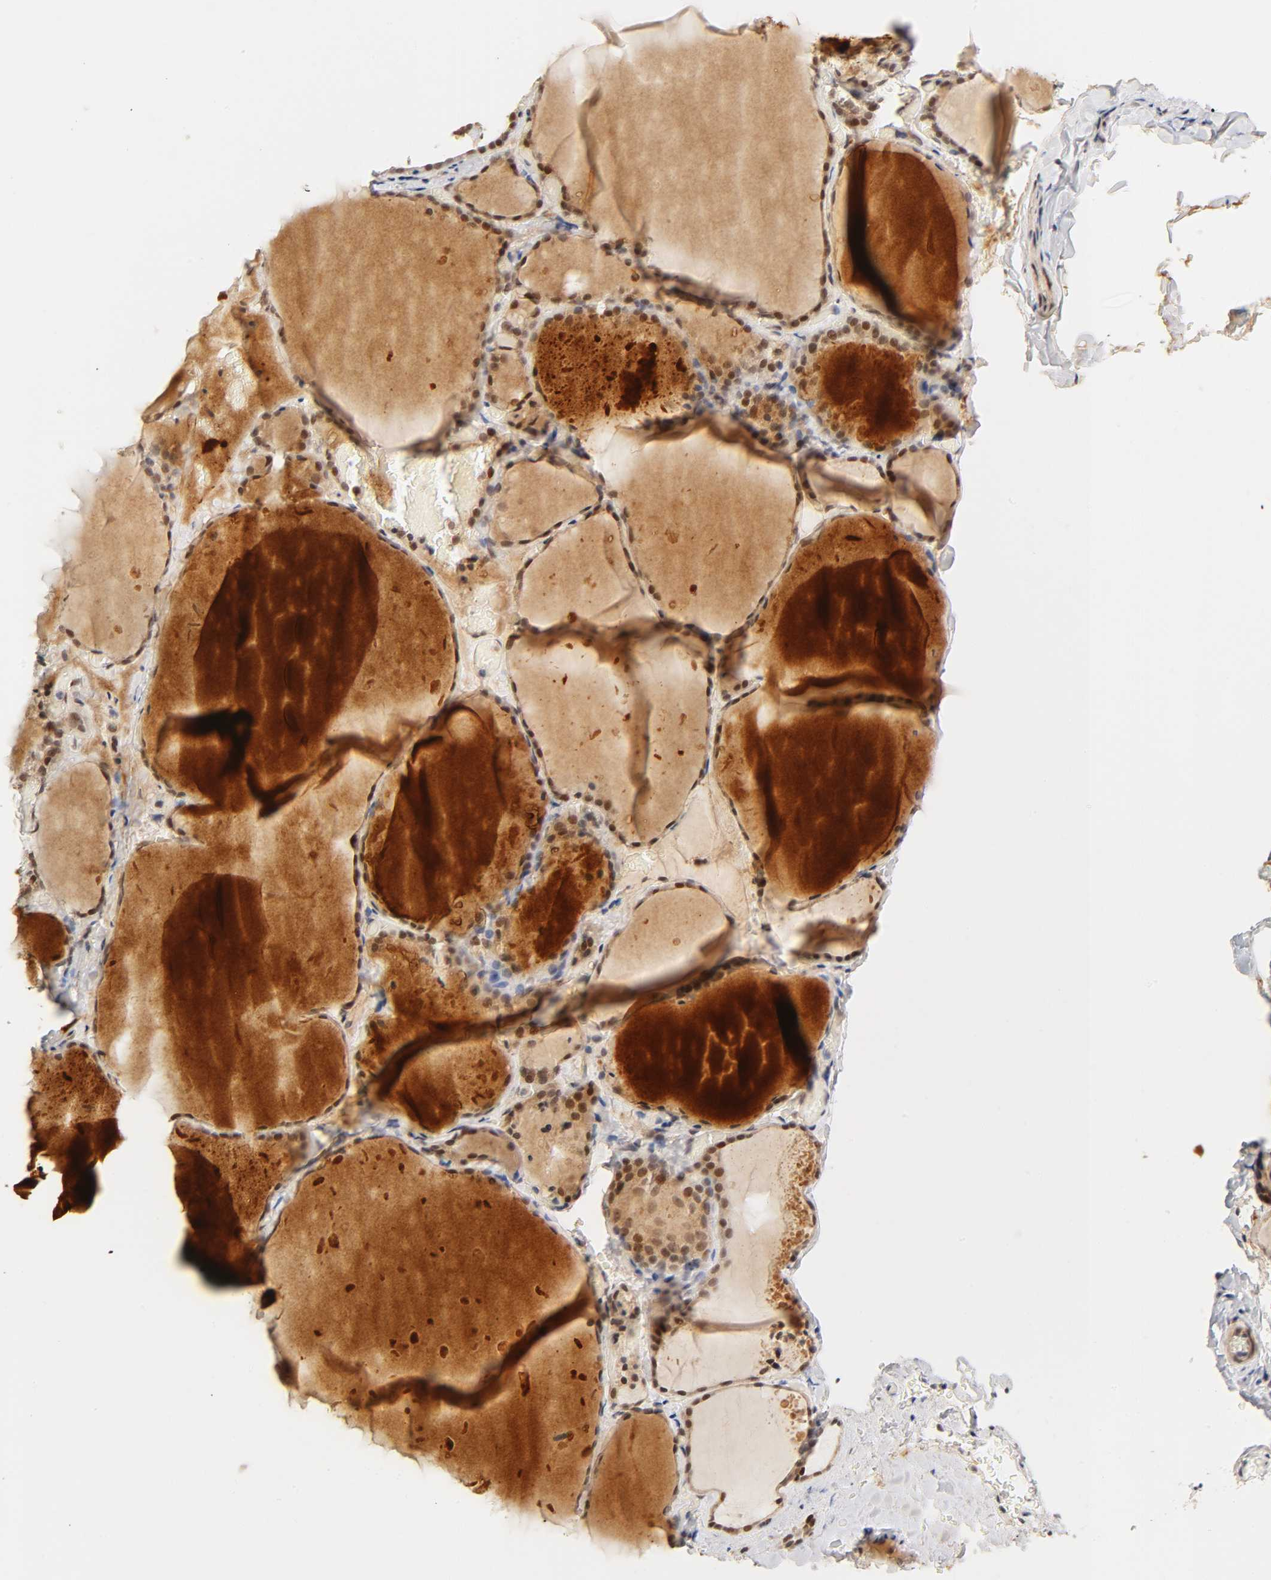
{"staining": {"intensity": "strong", "quantity": ">75%", "location": "cytoplasmic/membranous,nuclear"}, "tissue": "thyroid gland", "cell_type": "Glandular cells", "image_type": "normal", "snomed": [{"axis": "morphology", "description": "Normal tissue, NOS"}, {"axis": "topography", "description": "Thyroid gland"}], "caption": "Strong cytoplasmic/membranous,nuclear protein staining is present in about >75% of glandular cells in thyroid gland.", "gene": "TAF10", "patient": {"sex": "female", "age": 22}}